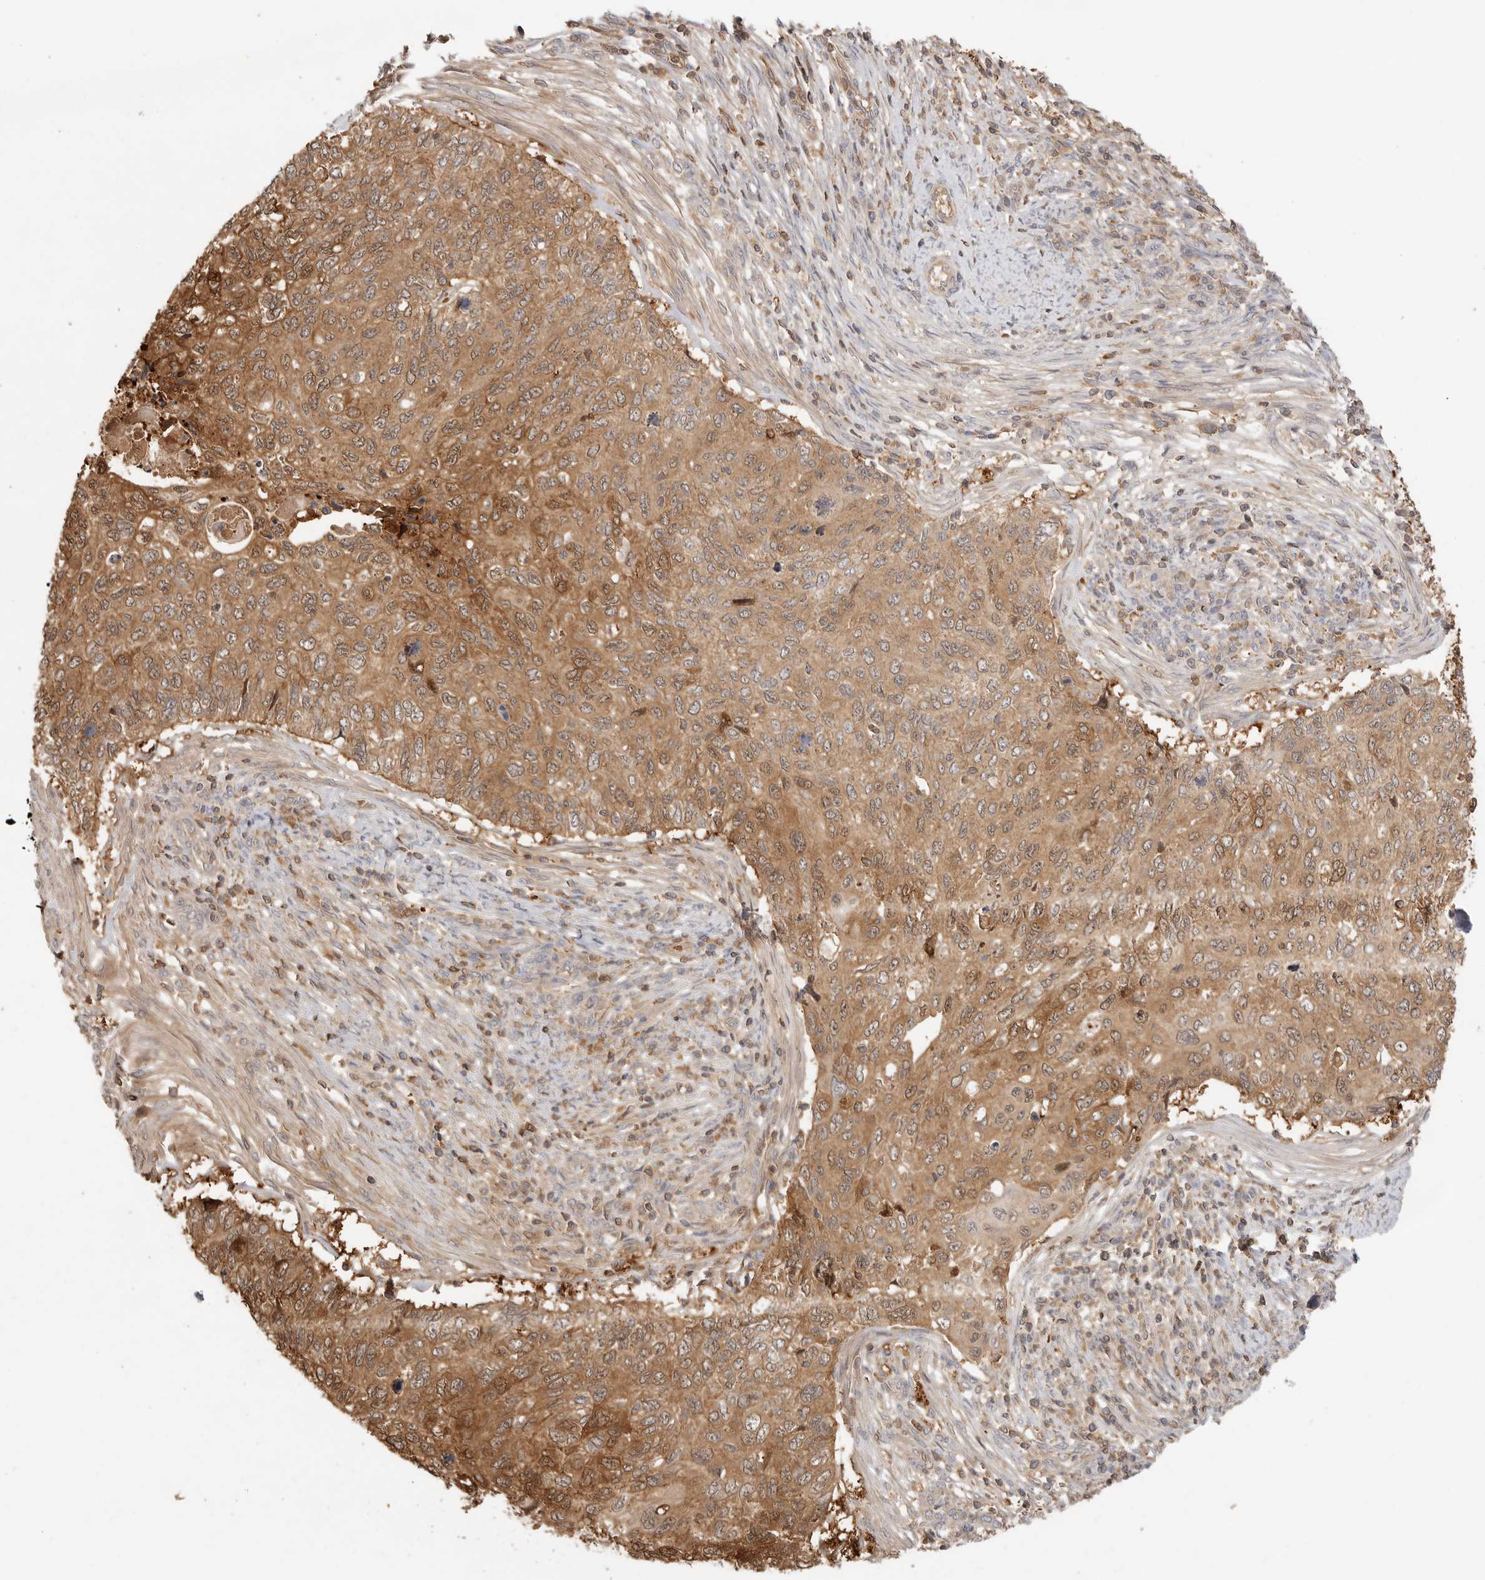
{"staining": {"intensity": "strong", "quantity": ">75%", "location": "cytoplasmic/membranous,nuclear"}, "tissue": "cervical cancer", "cell_type": "Tumor cells", "image_type": "cancer", "snomed": [{"axis": "morphology", "description": "Squamous cell carcinoma, NOS"}, {"axis": "topography", "description": "Cervix"}], "caption": "A brown stain labels strong cytoplasmic/membranous and nuclear positivity of a protein in cervical cancer tumor cells.", "gene": "CLDN12", "patient": {"sex": "female", "age": 70}}